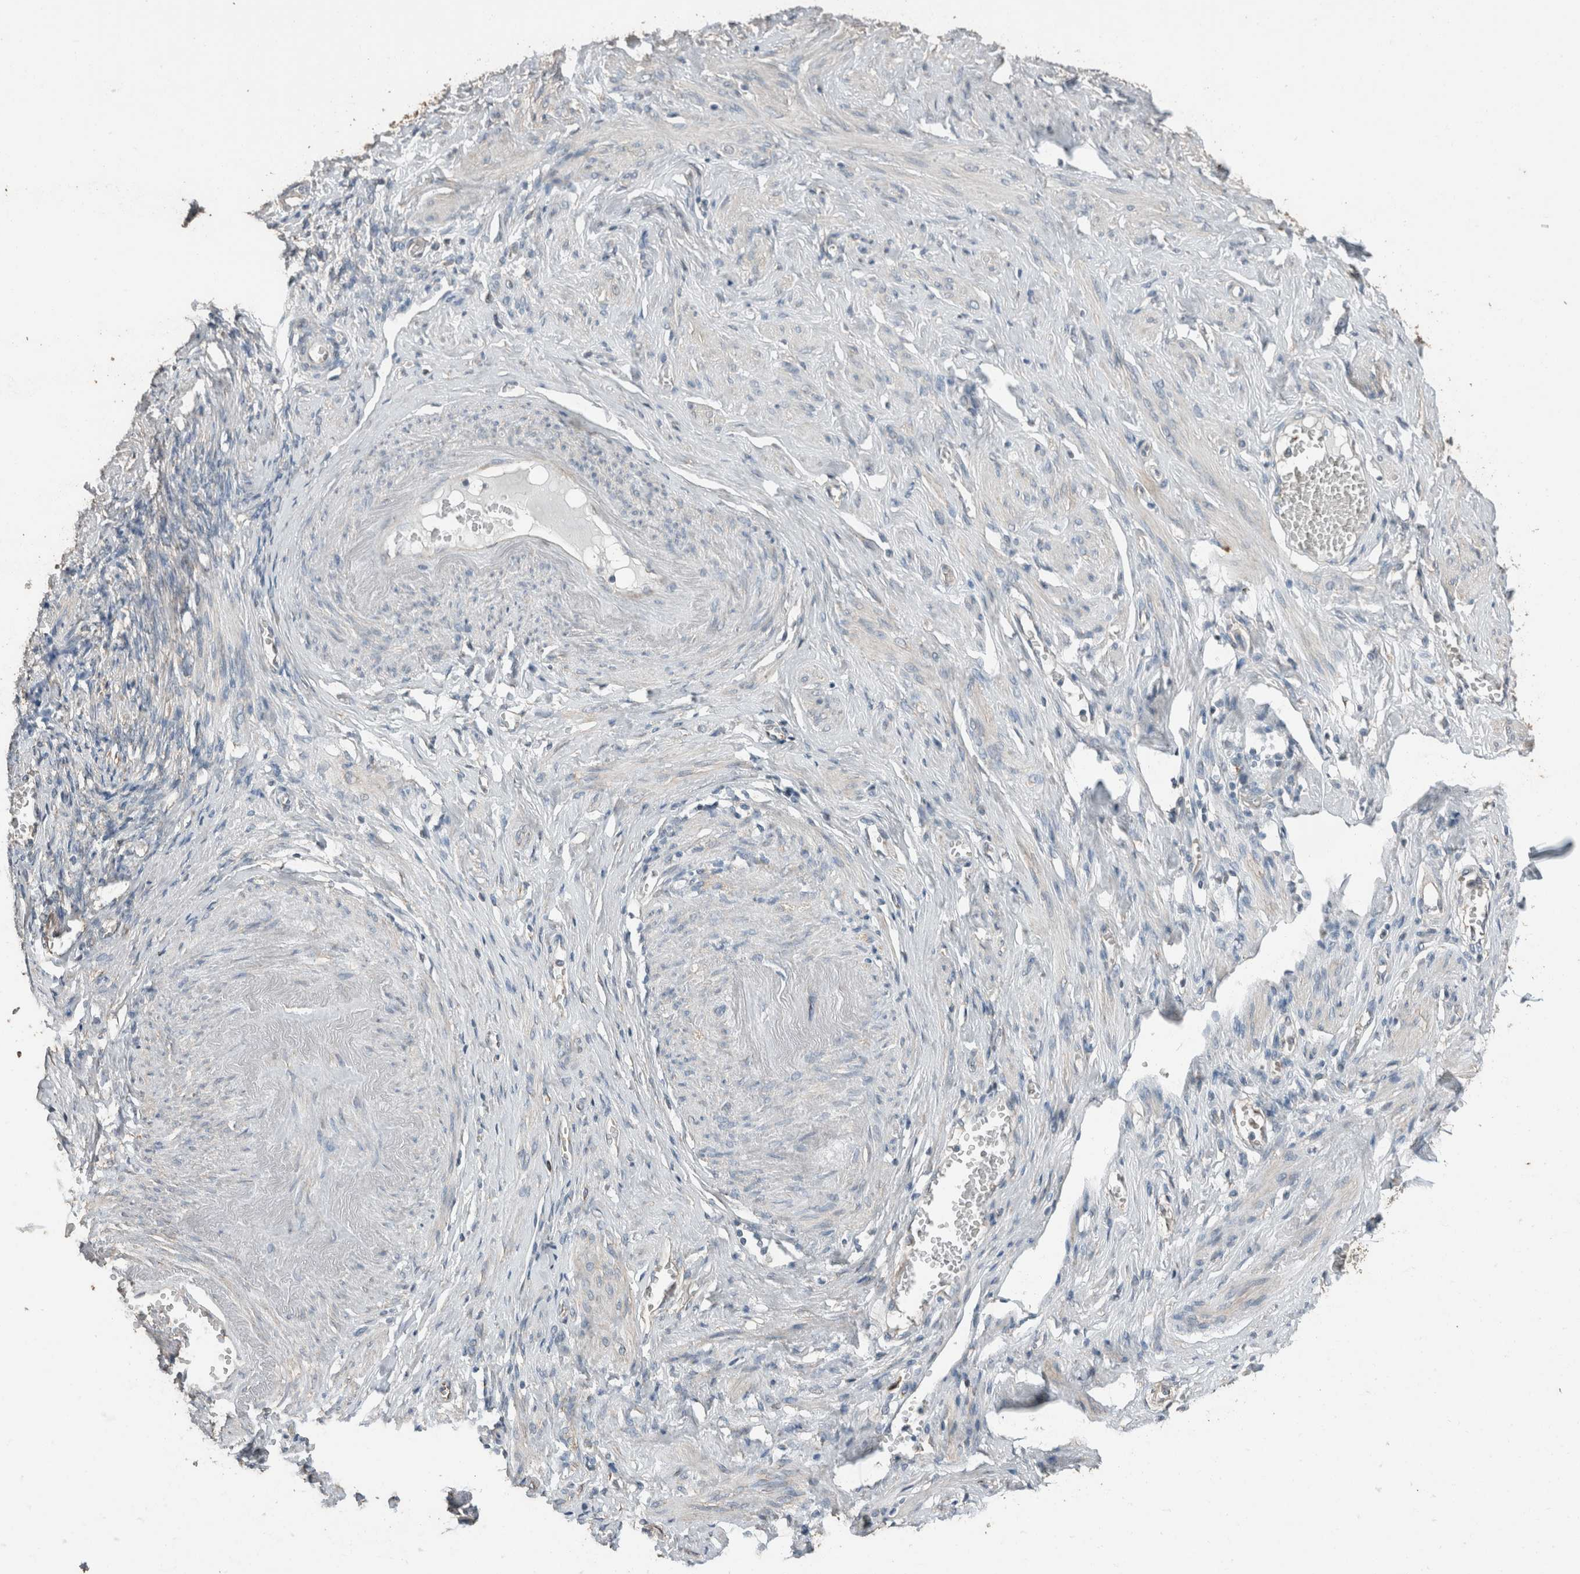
{"staining": {"intensity": "negative", "quantity": "none", "location": "none"}, "tissue": "adipose tissue", "cell_type": "Adipocytes", "image_type": "normal", "snomed": [{"axis": "morphology", "description": "Normal tissue, NOS"}, {"axis": "topography", "description": "Vascular tissue"}, {"axis": "topography", "description": "Fallopian tube"}, {"axis": "topography", "description": "Ovary"}], "caption": "High power microscopy micrograph of an immunohistochemistry micrograph of normal adipose tissue, revealing no significant positivity in adipocytes. (Stains: DAB immunohistochemistry with hematoxylin counter stain, Microscopy: brightfield microscopy at high magnification).", "gene": "ACVR2B", "patient": {"sex": "female", "age": 67}}